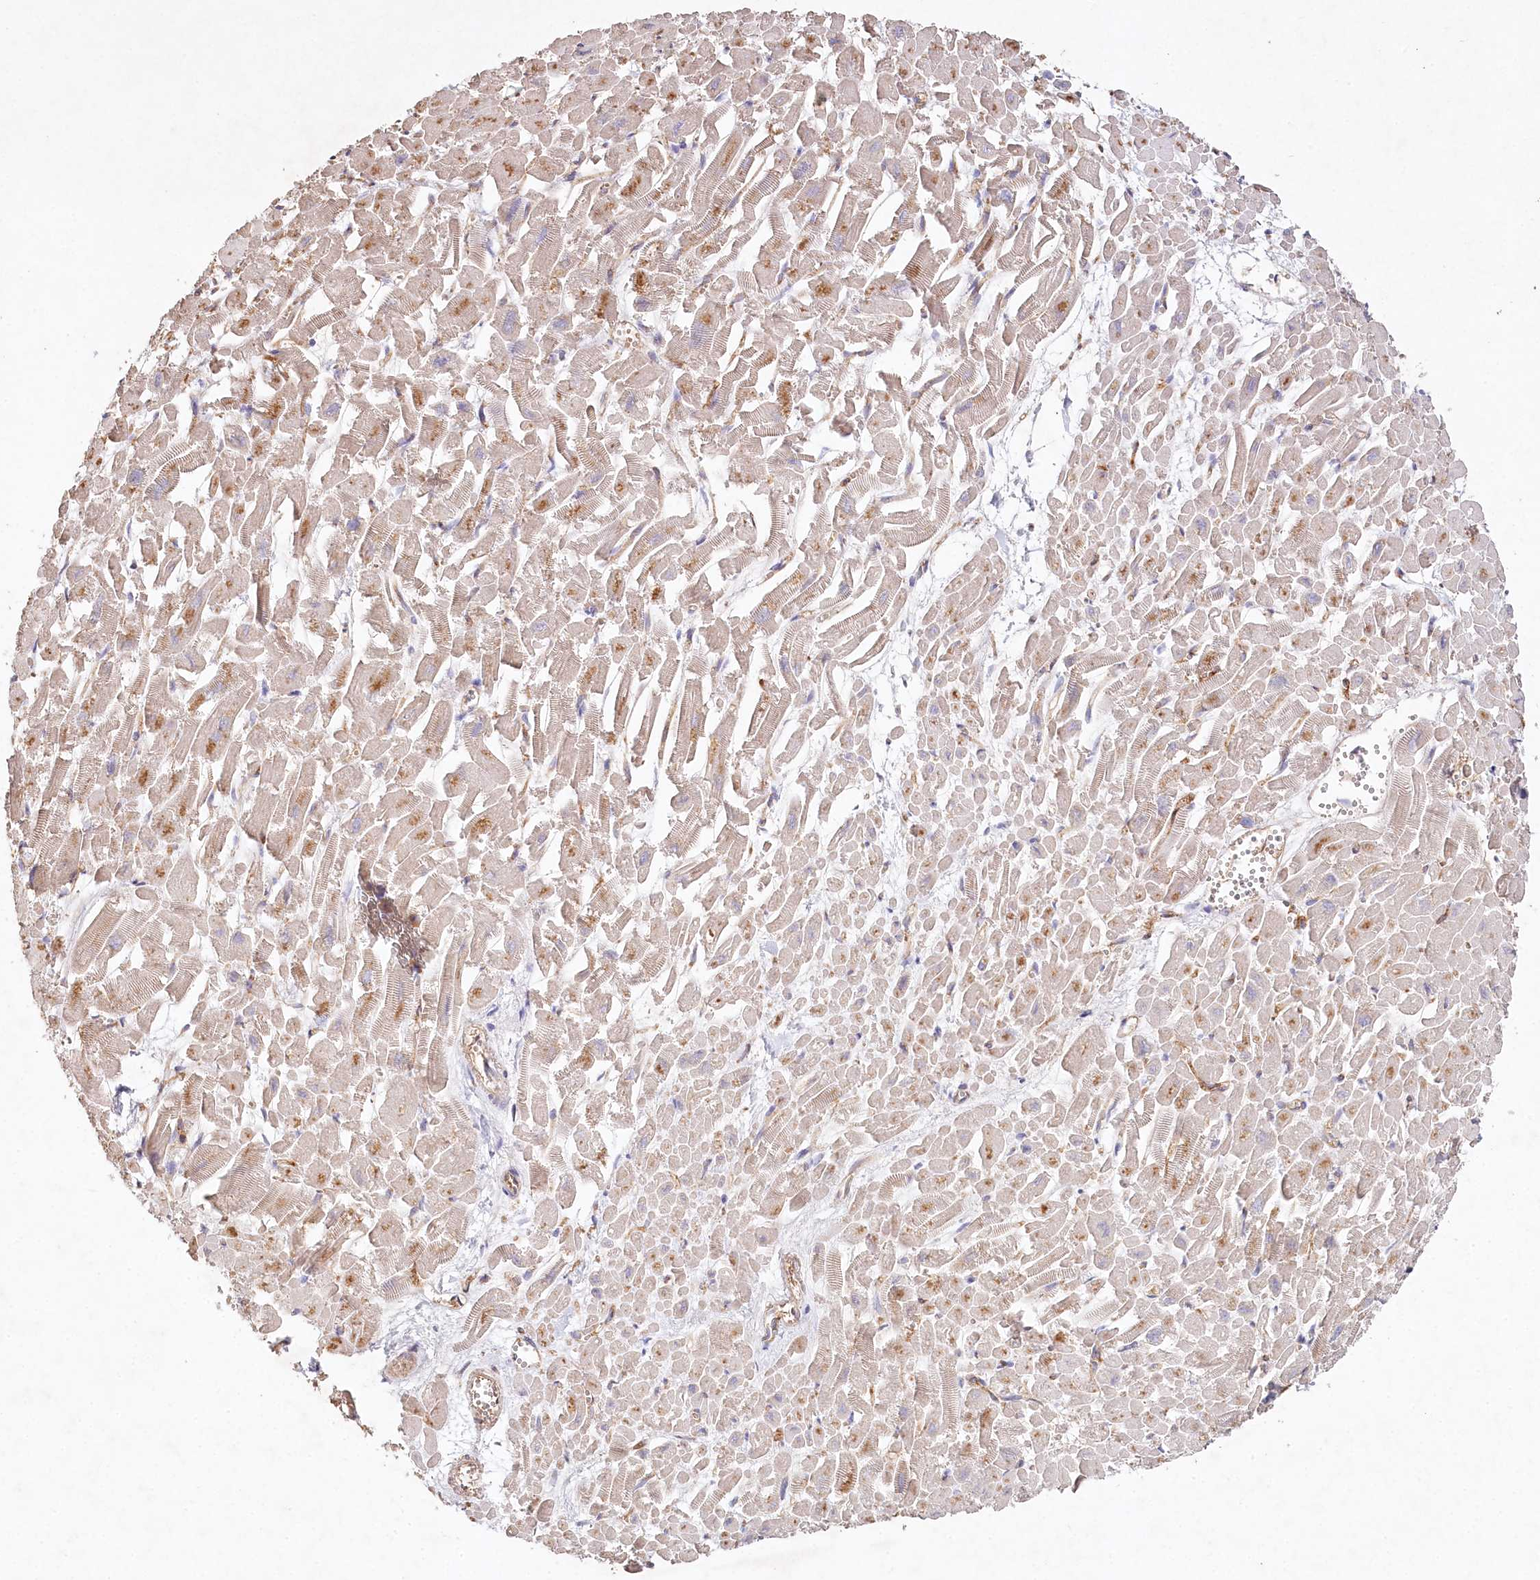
{"staining": {"intensity": "weak", "quantity": ">75%", "location": "cytoplasmic/membranous"}, "tissue": "heart muscle", "cell_type": "Cardiomyocytes", "image_type": "normal", "snomed": [{"axis": "morphology", "description": "Normal tissue, NOS"}, {"axis": "topography", "description": "Heart"}], "caption": "IHC of normal human heart muscle shows low levels of weak cytoplasmic/membranous positivity in approximately >75% of cardiomyocytes. The staining was performed using DAB (3,3'-diaminobenzidine), with brown indicating positive protein expression. Nuclei are stained blue with hematoxylin.", "gene": "RBP5", "patient": {"sex": "male", "age": 54}}